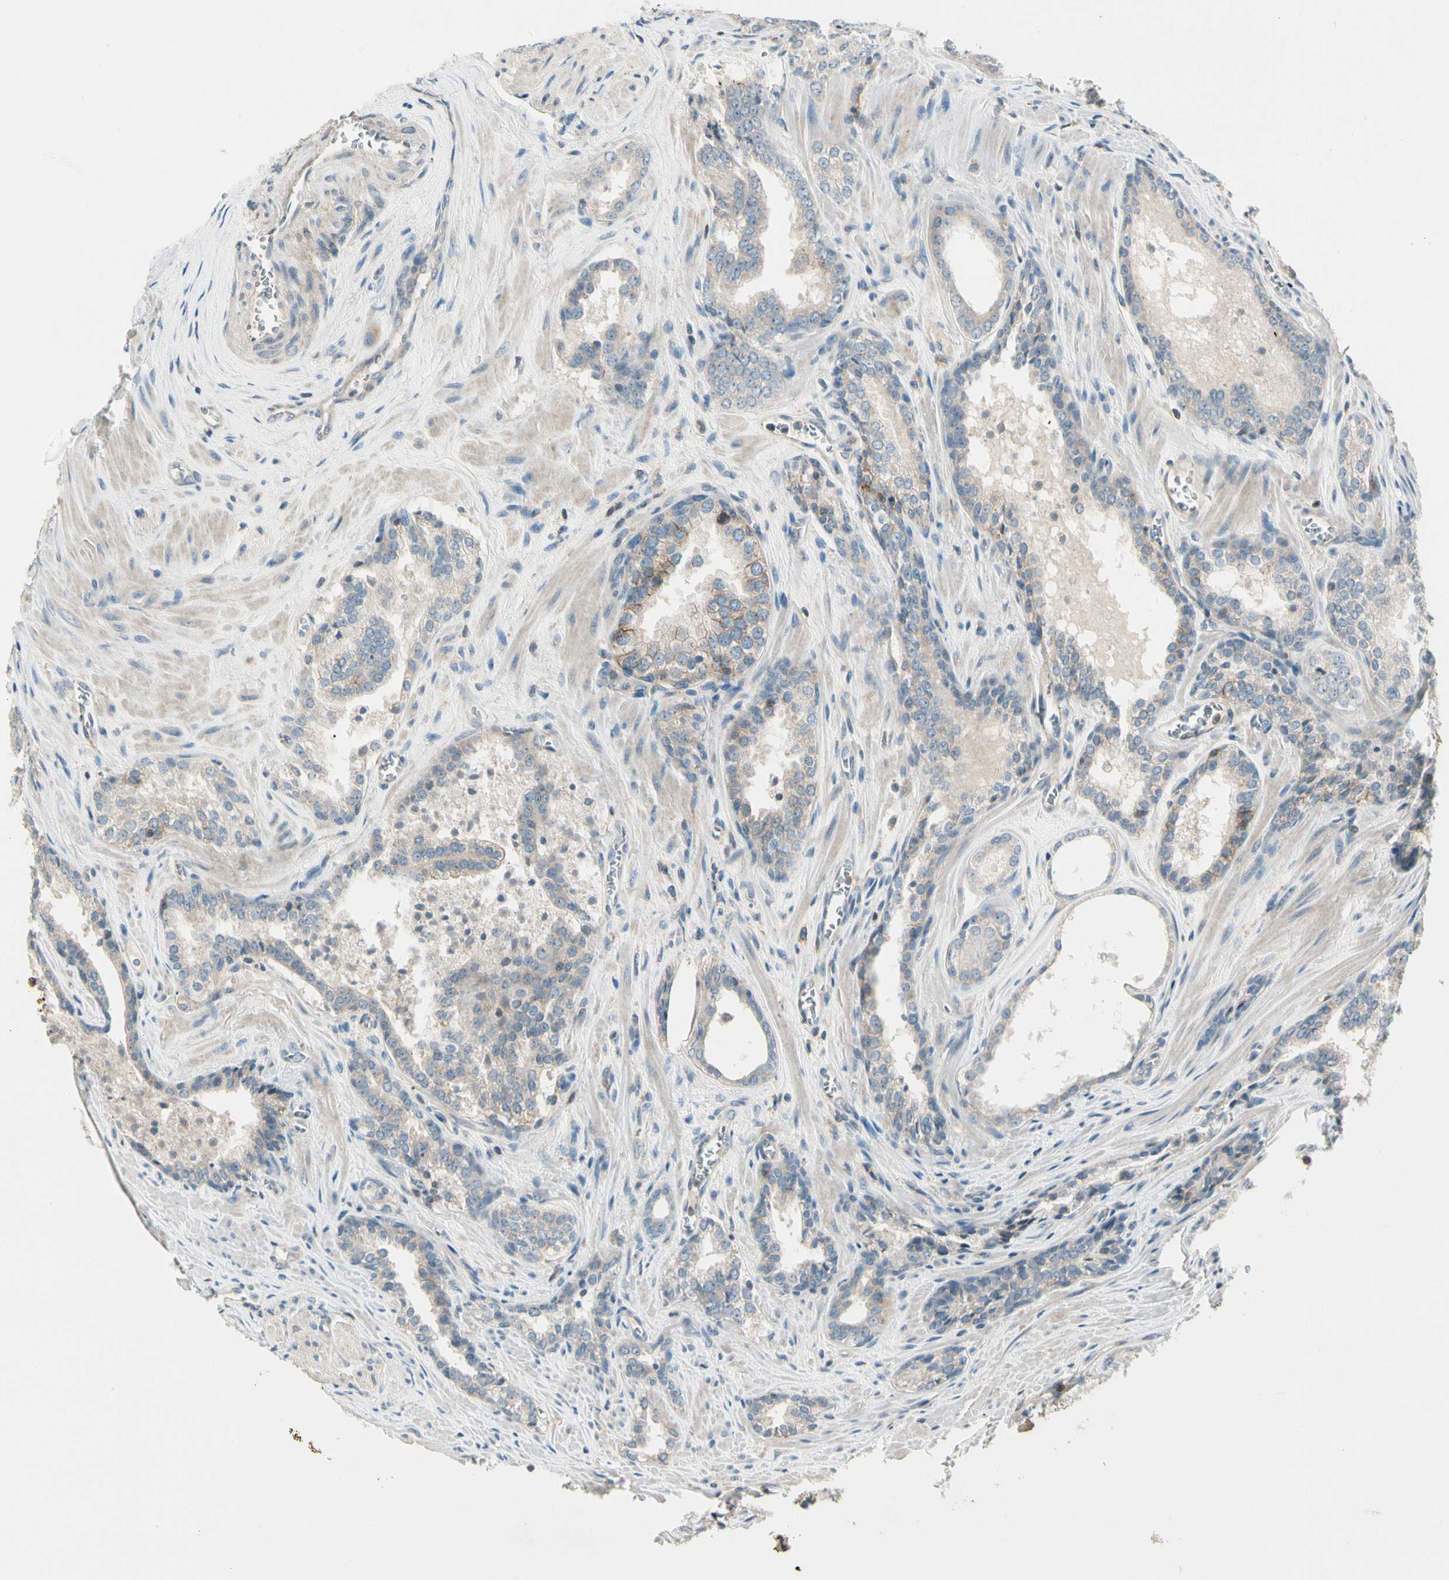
{"staining": {"intensity": "weak", "quantity": ">75%", "location": "cytoplasmic/membranous"}, "tissue": "prostate cancer", "cell_type": "Tumor cells", "image_type": "cancer", "snomed": [{"axis": "morphology", "description": "Adenocarcinoma, Low grade"}, {"axis": "topography", "description": "Prostate"}], "caption": "Immunohistochemical staining of prostate cancer (low-grade adenocarcinoma) demonstrates low levels of weak cytoplasmic/membranous expression in about >75% of tumor cells. Immunohistochemistry stains the protein of interest in brown and the nuclei are stained blue.", "gene": "CDH6", "patient": {"sex": "male", "age": 60}}